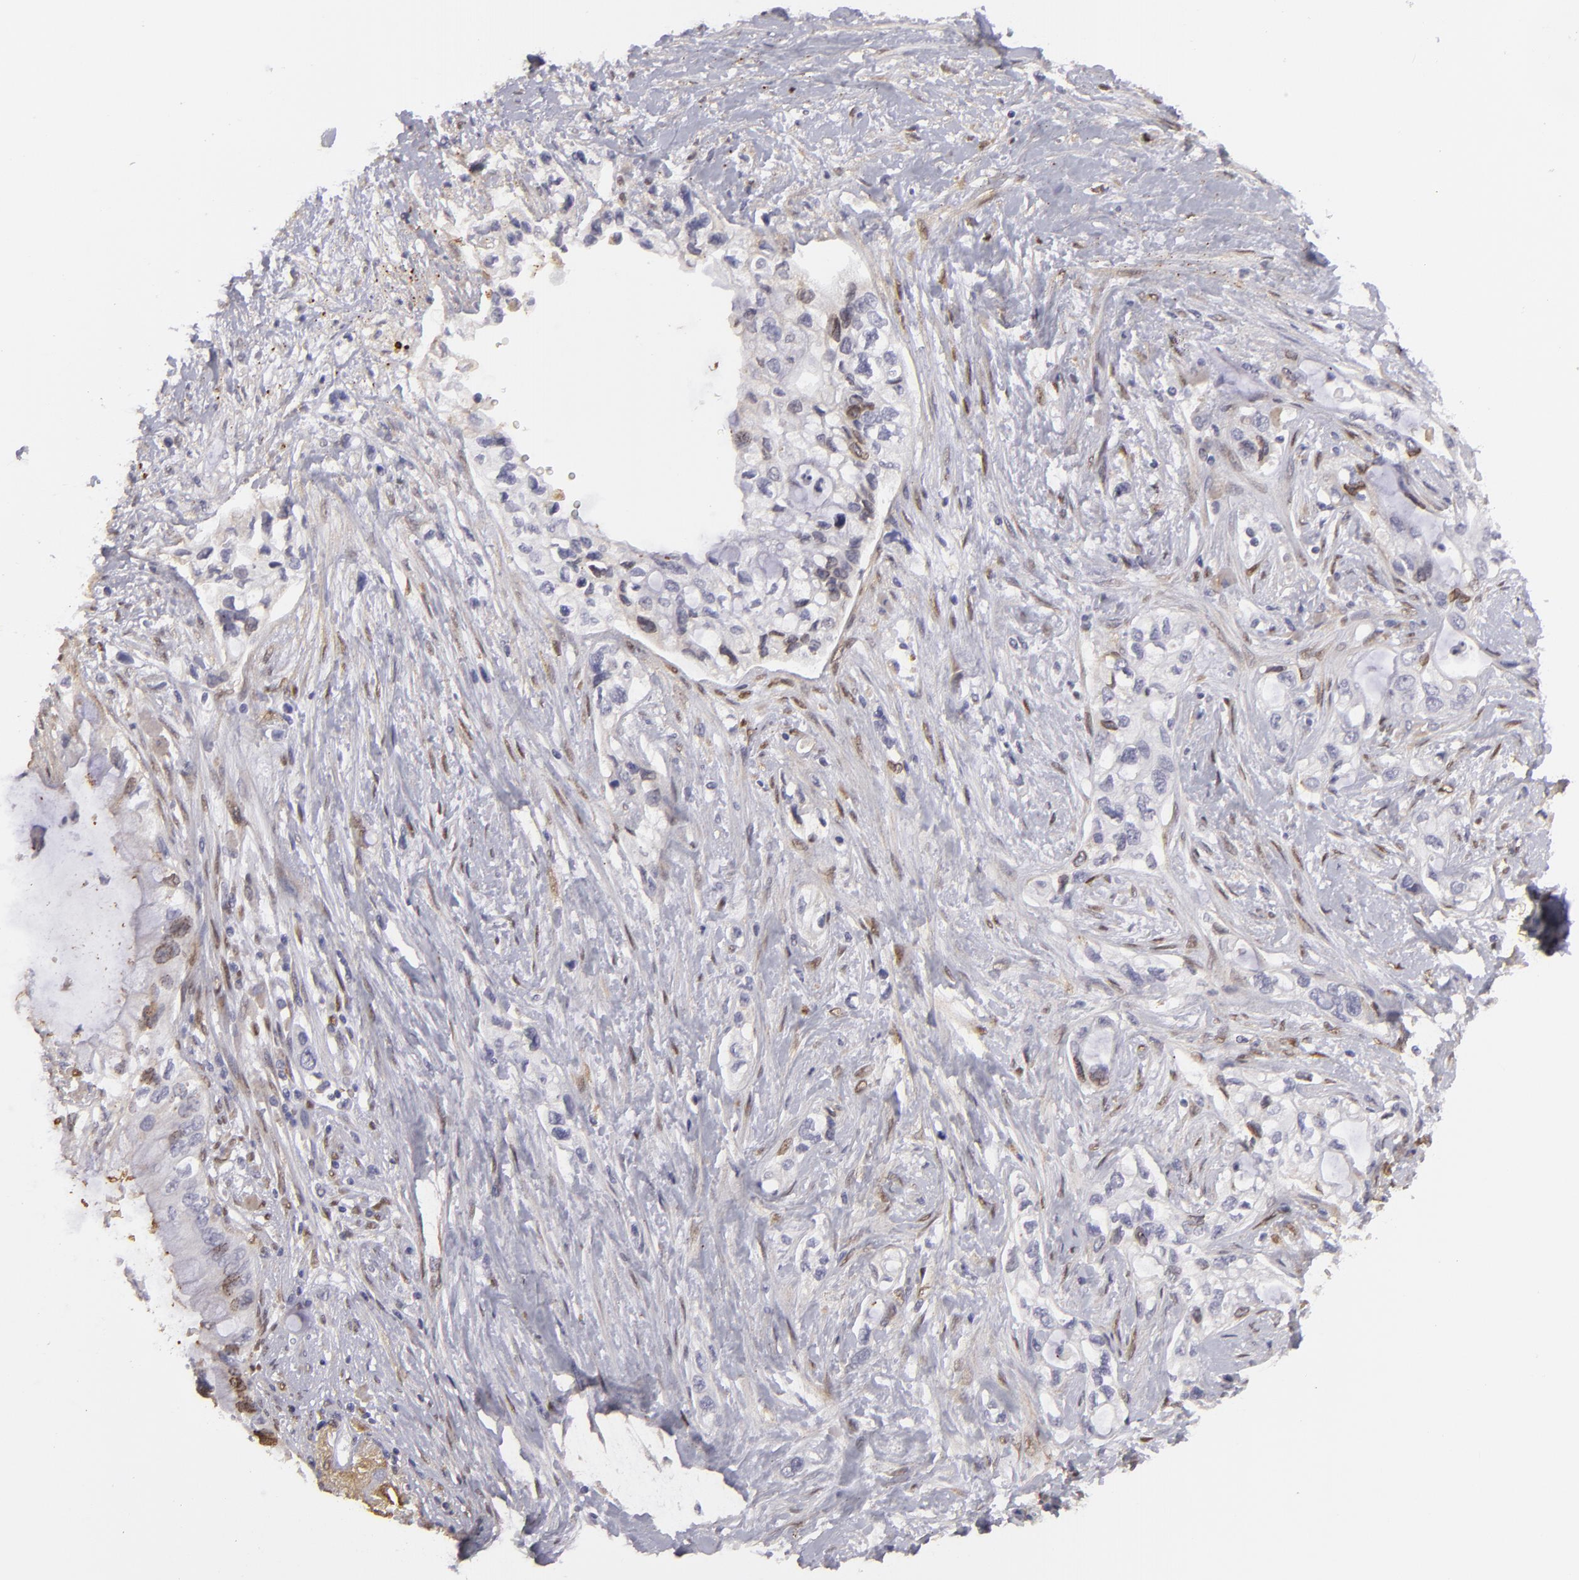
{"staining": {"intensity": "negative", "quantity": "none", "location": "none"}, "tissue": "pancreatic cancer", "cell_type": "Tumor cells", "image_type": "cancer", "snomed": [{"axis": "morphology", "description": "Adenocarcinoma, NOS"}, {"axis": "topography", "description": "Pancreas"}], "caption": "DAB immunohistochemical staining of pancreatic adenocarcinoma demonstrates no significant expression in tumor cells.", "gene": "EFS", "patient": {"sex": "female", "age": 70}}